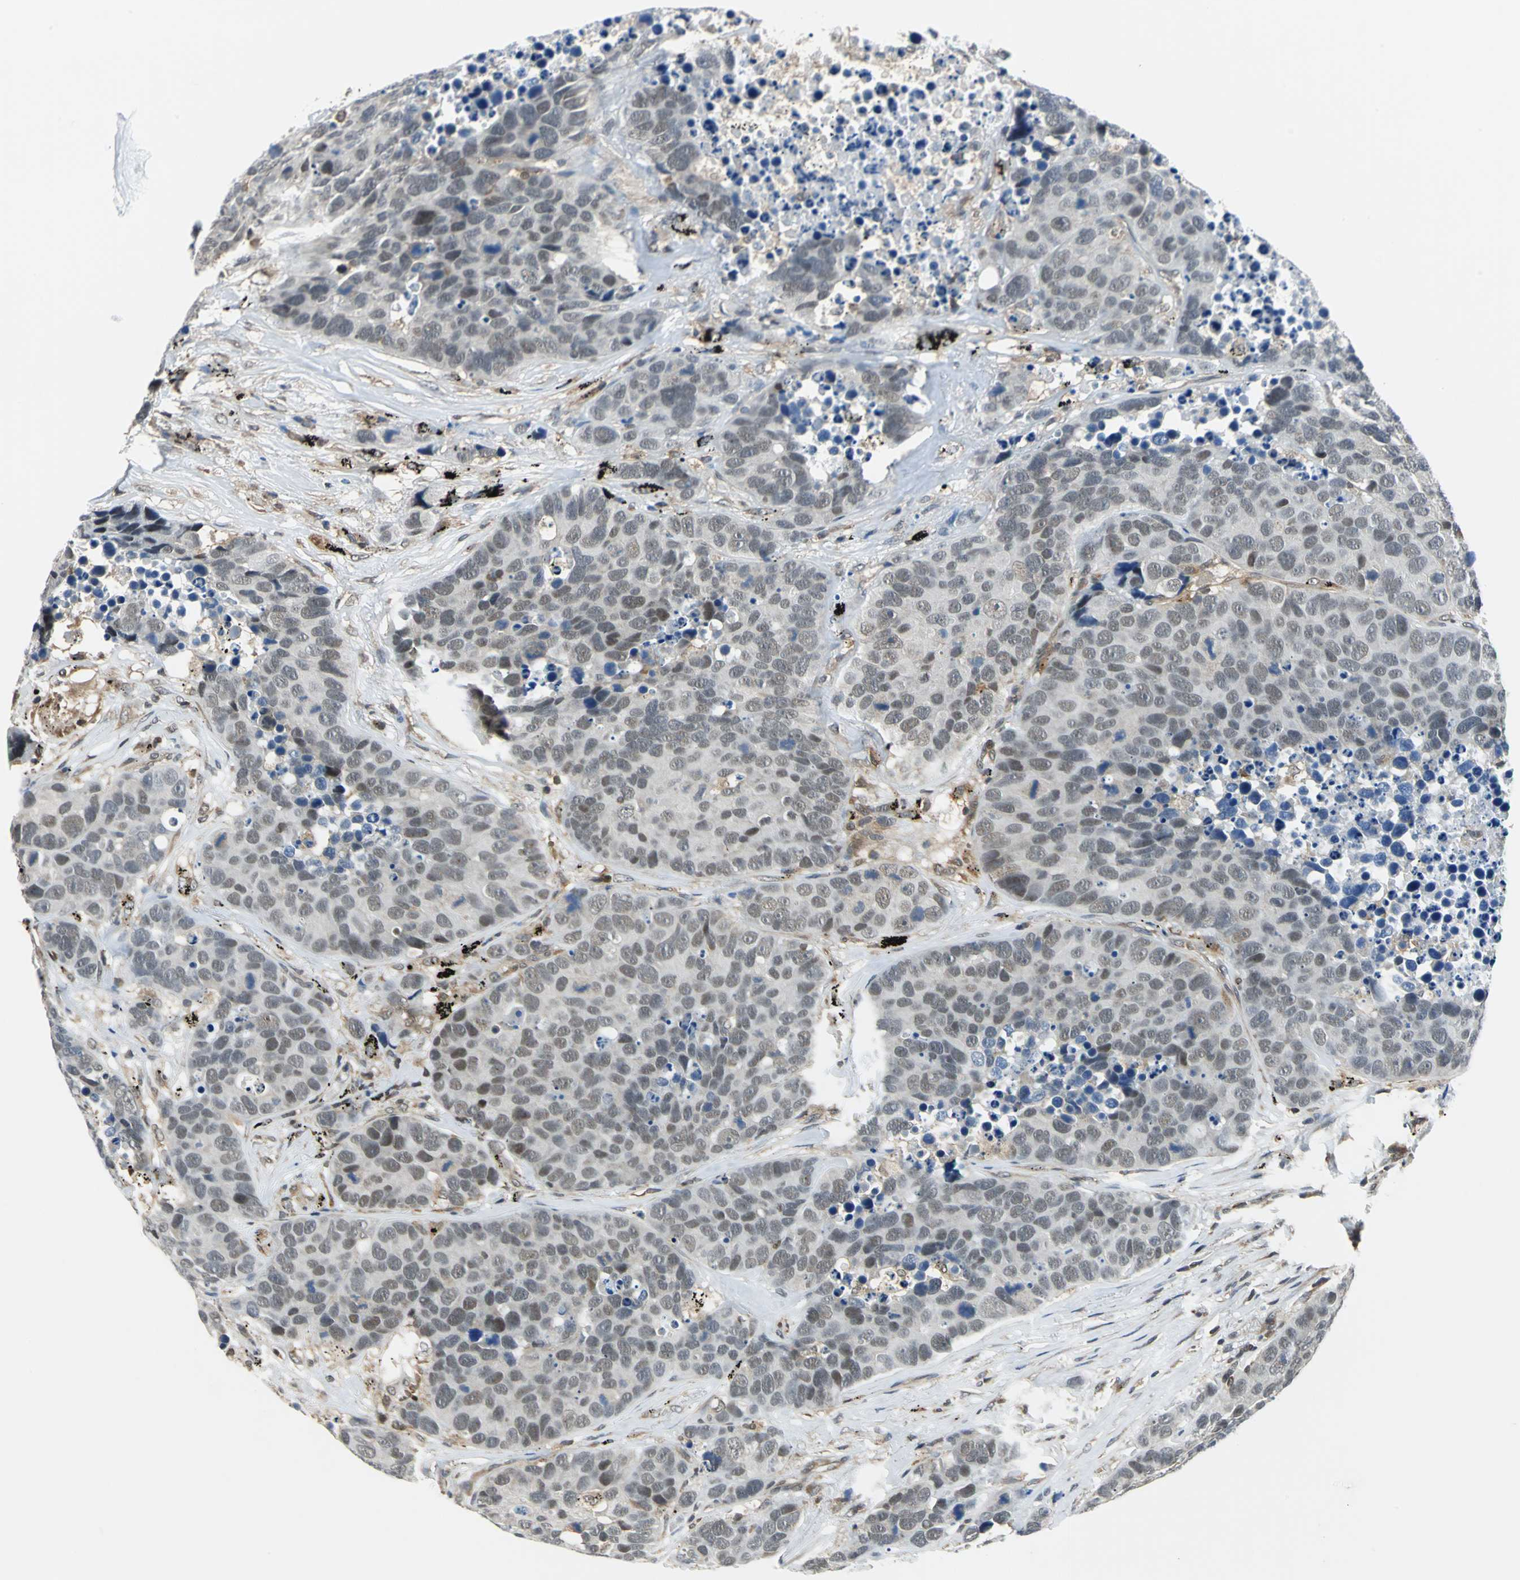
{"staining": {"intensity": "weak", "quantity": "25%-75%", "location": "nuclear"}, "tissue": "carcinoid", "cell_type": "Tumor cells", "image_type": "cancer", "snomed": [{"axis": "morphology", "description": "Carcinoid, malignant, NOS"}, {"axis": "topography", "description": "Lung"}], "caption": "Carcinoid (malignant) stained with a protein marker displays weak staining in tumor cells.", "gene": "ARPC3", "patient": {"sex": "male", "age": 60}}